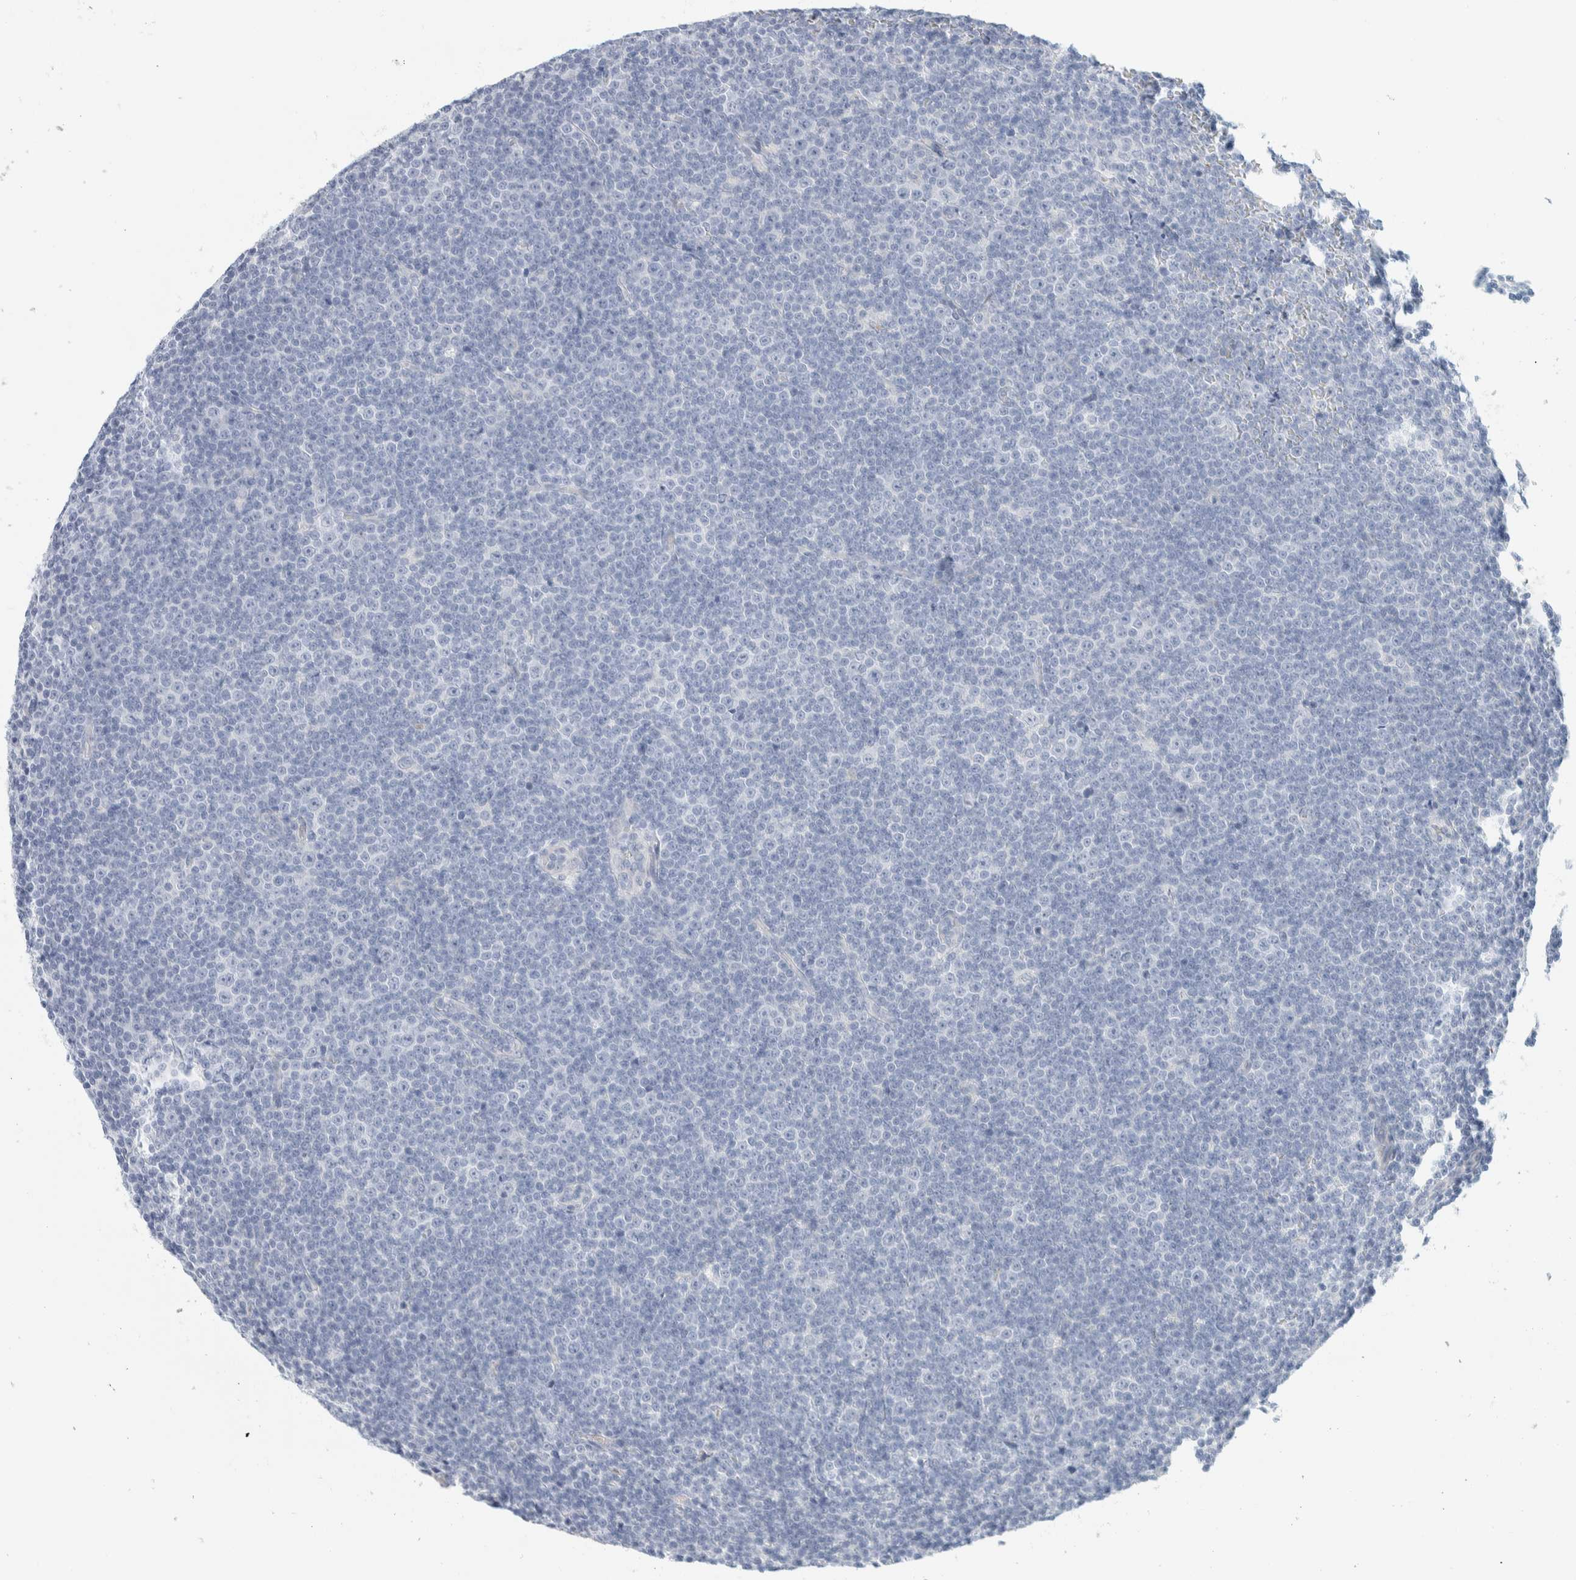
{"staining": {"intensity": "negative", "quantity": "none", "location": "none"}, "tissue": "lymphoma", "cell_type": "Tumor cells", "image_type": "cancer", "snomed": [{"axis": "morphology", "description": "Malignant lymphoma, non-Hodgkin's type, Low grade"}, {"axis": "topography", "description": "Lymph node"}], "caption": "This is a histopathology image of IHC staining of low-grade malignant lymphoma, non-Hodgkin's type, which shows no positivity in tumor cells.", "gene": "ATCAY", "patient": {"sex": "female", "age": 67}}